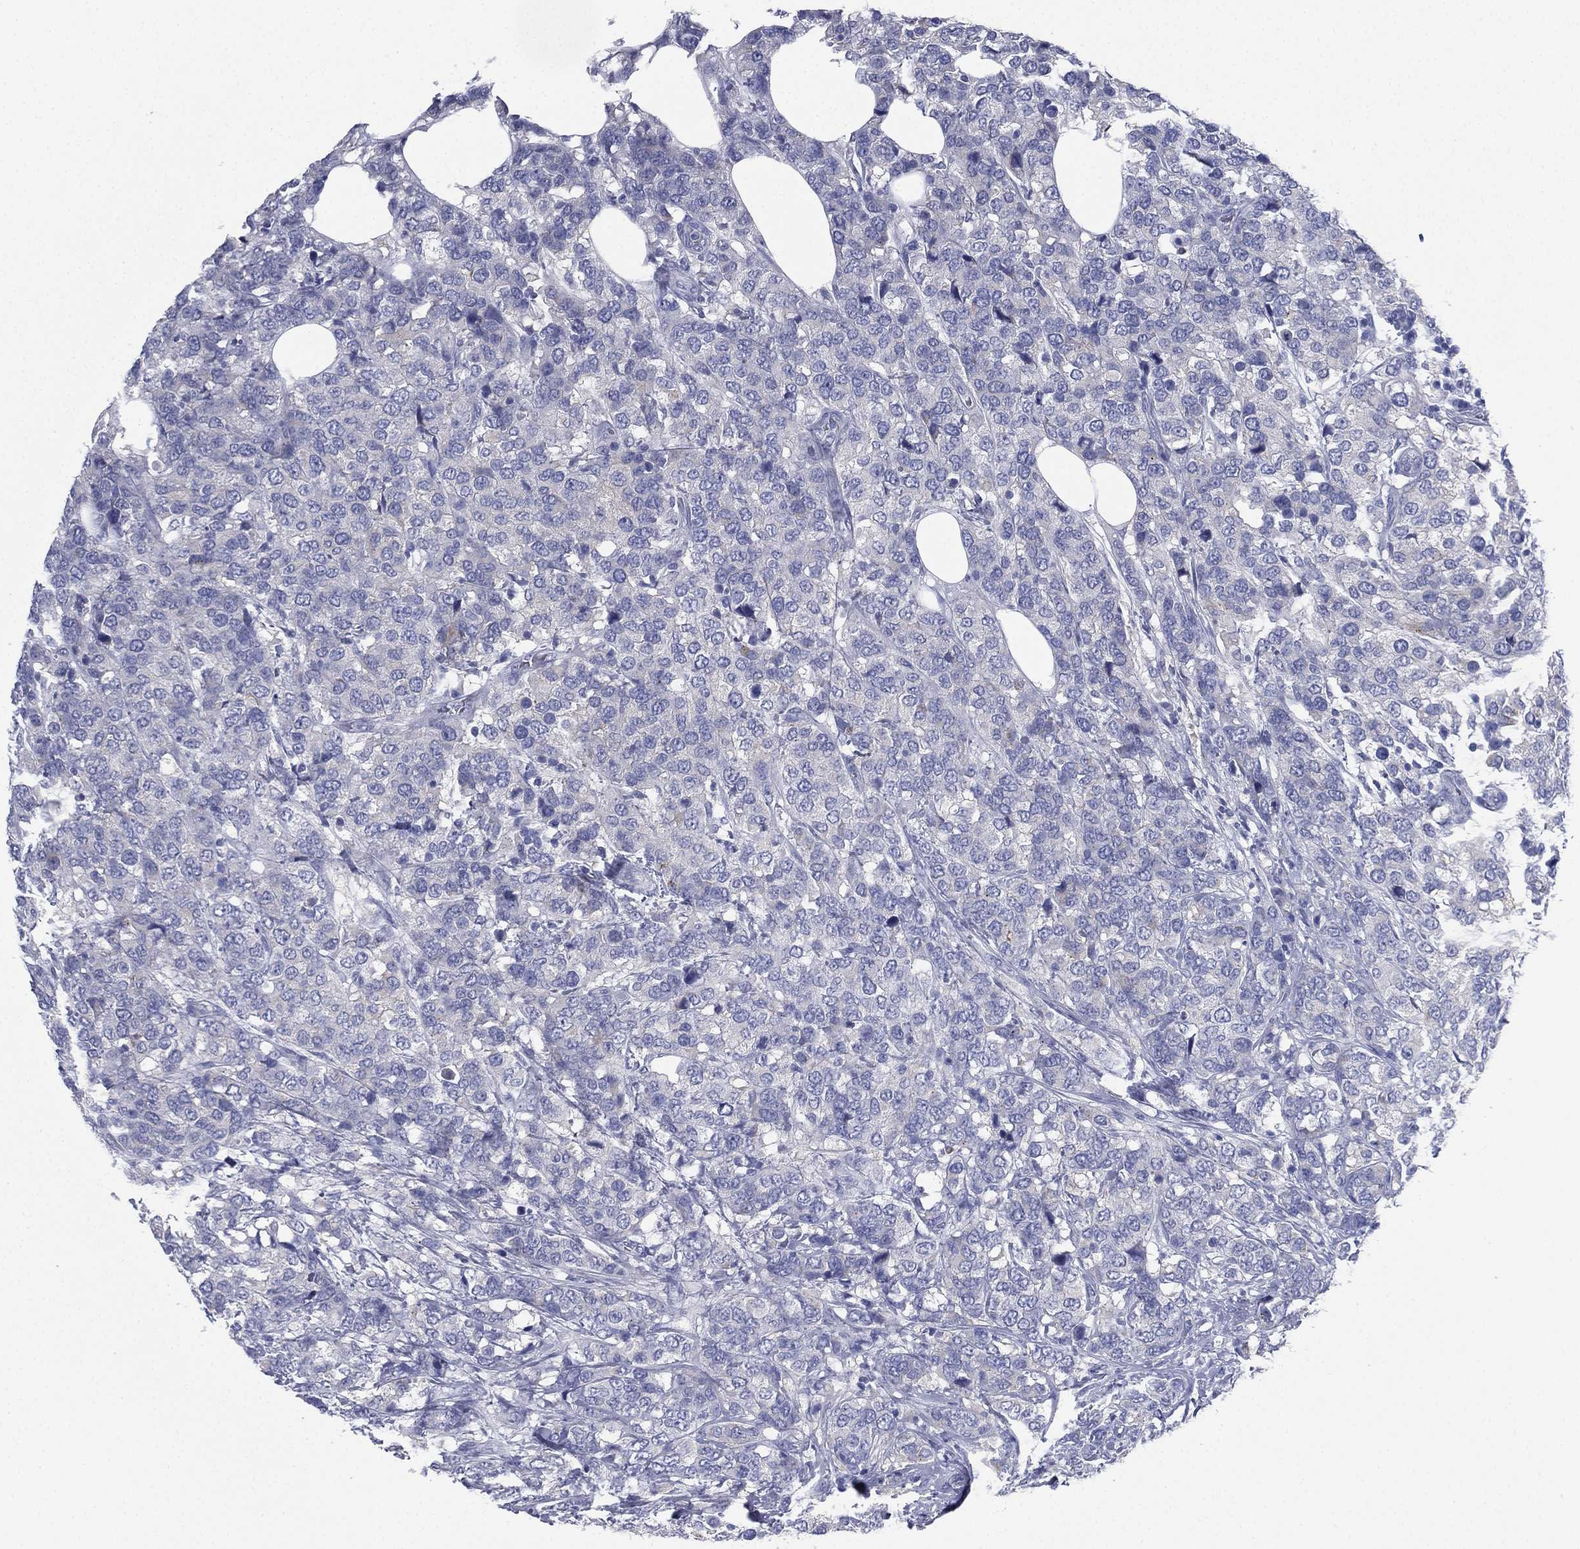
{"staining": {"intensity": "negative", "quantity": "none", "location": "none"}, "tissue": "breast cancer", "cell_type": "Tumor cells", "image_type": "cancer", "snomed": [{"axis": "morphology", "description": "Lobular carcinoma"}, {"axis": "topography", "description": "Breast"}], "caption": "IHC of breast cancer exhibits no staining in tumor cells.", "gene": "FCER2", "patient": {"sex": "female", "age": 59}}